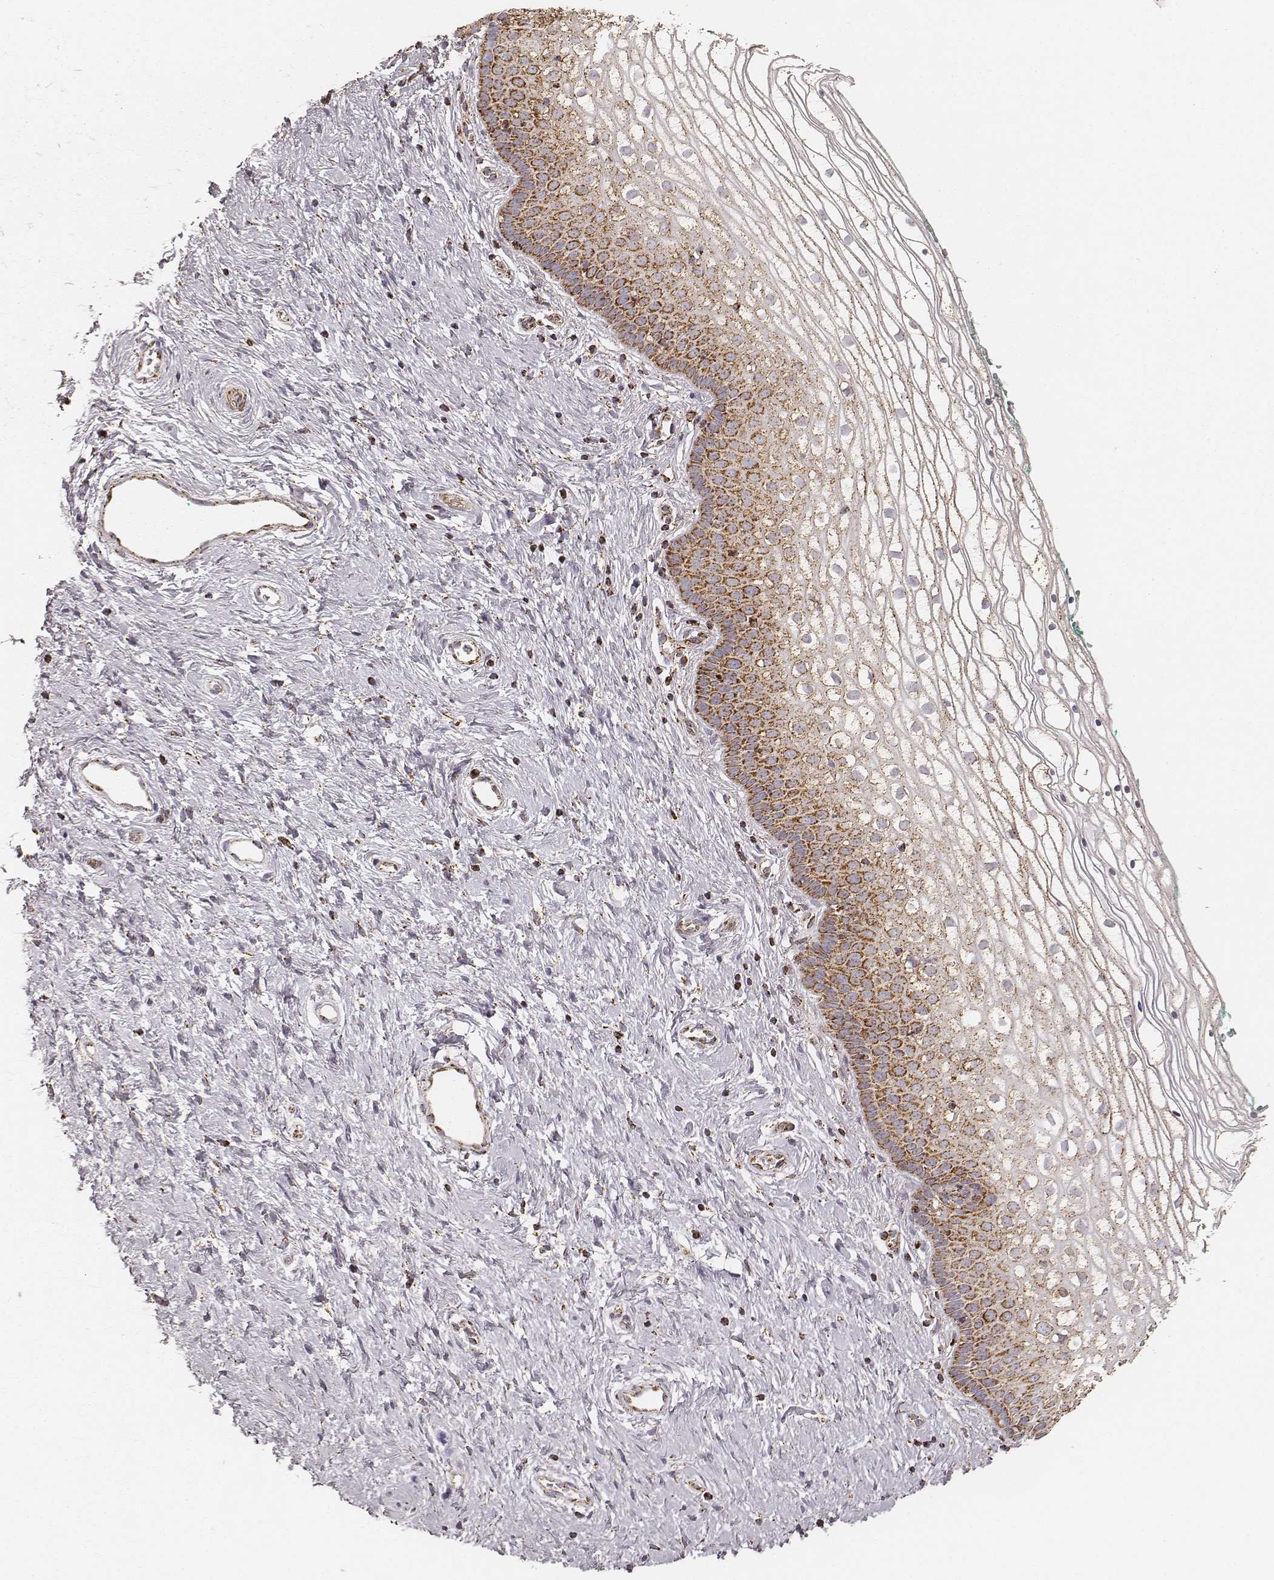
{"staining": {"intensity": "strong", "quantity": "25%-75%", "location": "cytoplasmic/membranous"}, "tissue": "vagina", "cell_type": "Squamous epithelial cells", "image_type": "normal", "snomed": [{"axis": "morphology", "description": "Normal tissue, NOS"}, {"axis": "topography", "description": "Vagina"}], "caption": "Squamous epithelial cells display high levels of strong cytoplasmic/membranous staining in about 25%-75% of cells in benign vagina.", "gene": "CS", "patient": {"sex": "female", "age": 36}}